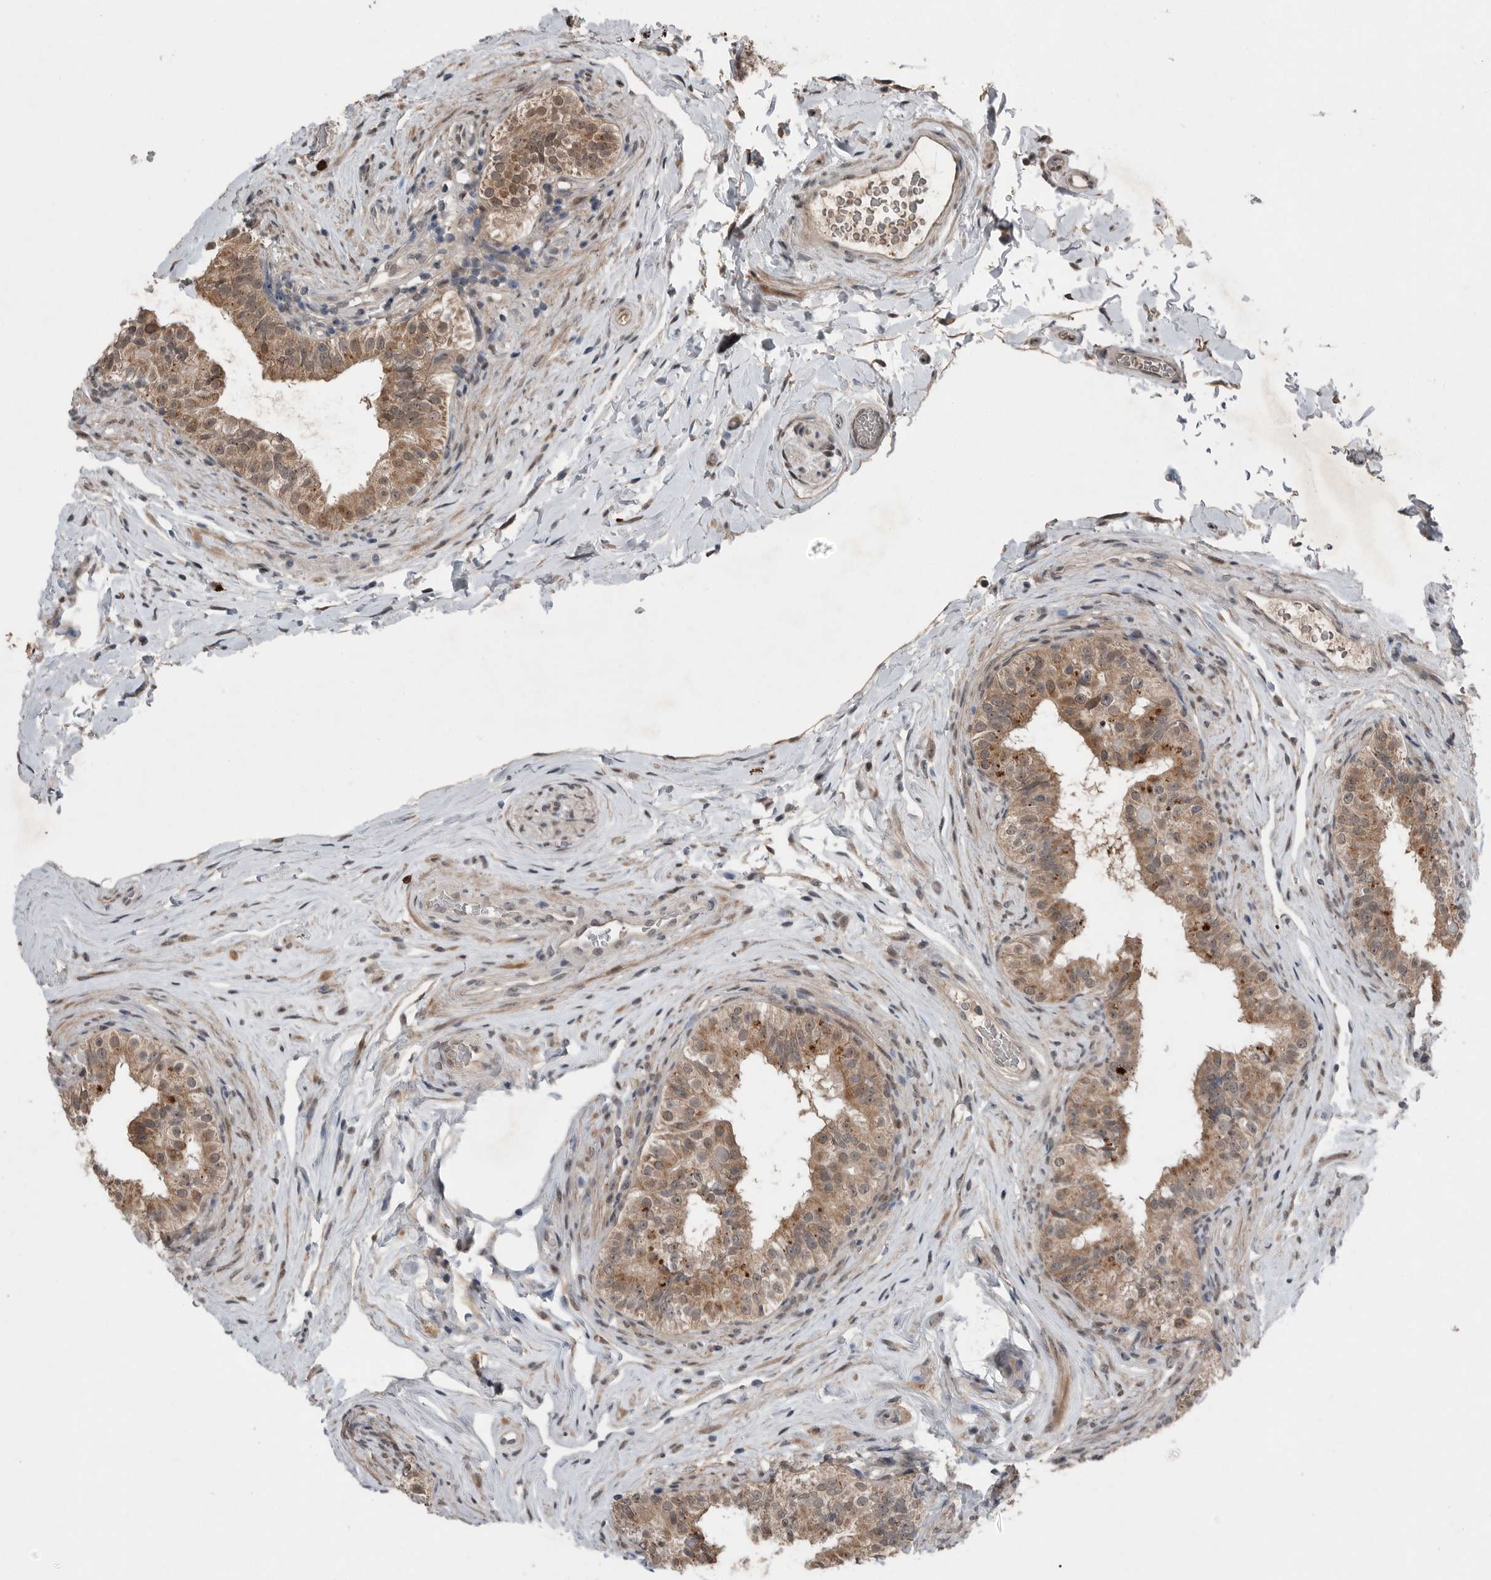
{"staining": {"intensity": "moderate", "quantity": "25%-75%", "location": "cytoplasmic/membranous"}, "tissue": "epididymis", "cell_type": "Glandular cells", "image_type": "normal", "snomed": [{"axis": "morphology", "description": "Normal tissue, NOS"}, {"axis": "topography", "description": "Epididymis"}], "caption": "Immunohistochemical staining of unremarkable epididymis displays medium levels of moderate cytoplasmic/membranous staining in approximately 25%-75% of glandular cells.", "gene": "SCP2", "patient": {"sex": "male", "age": 49}}